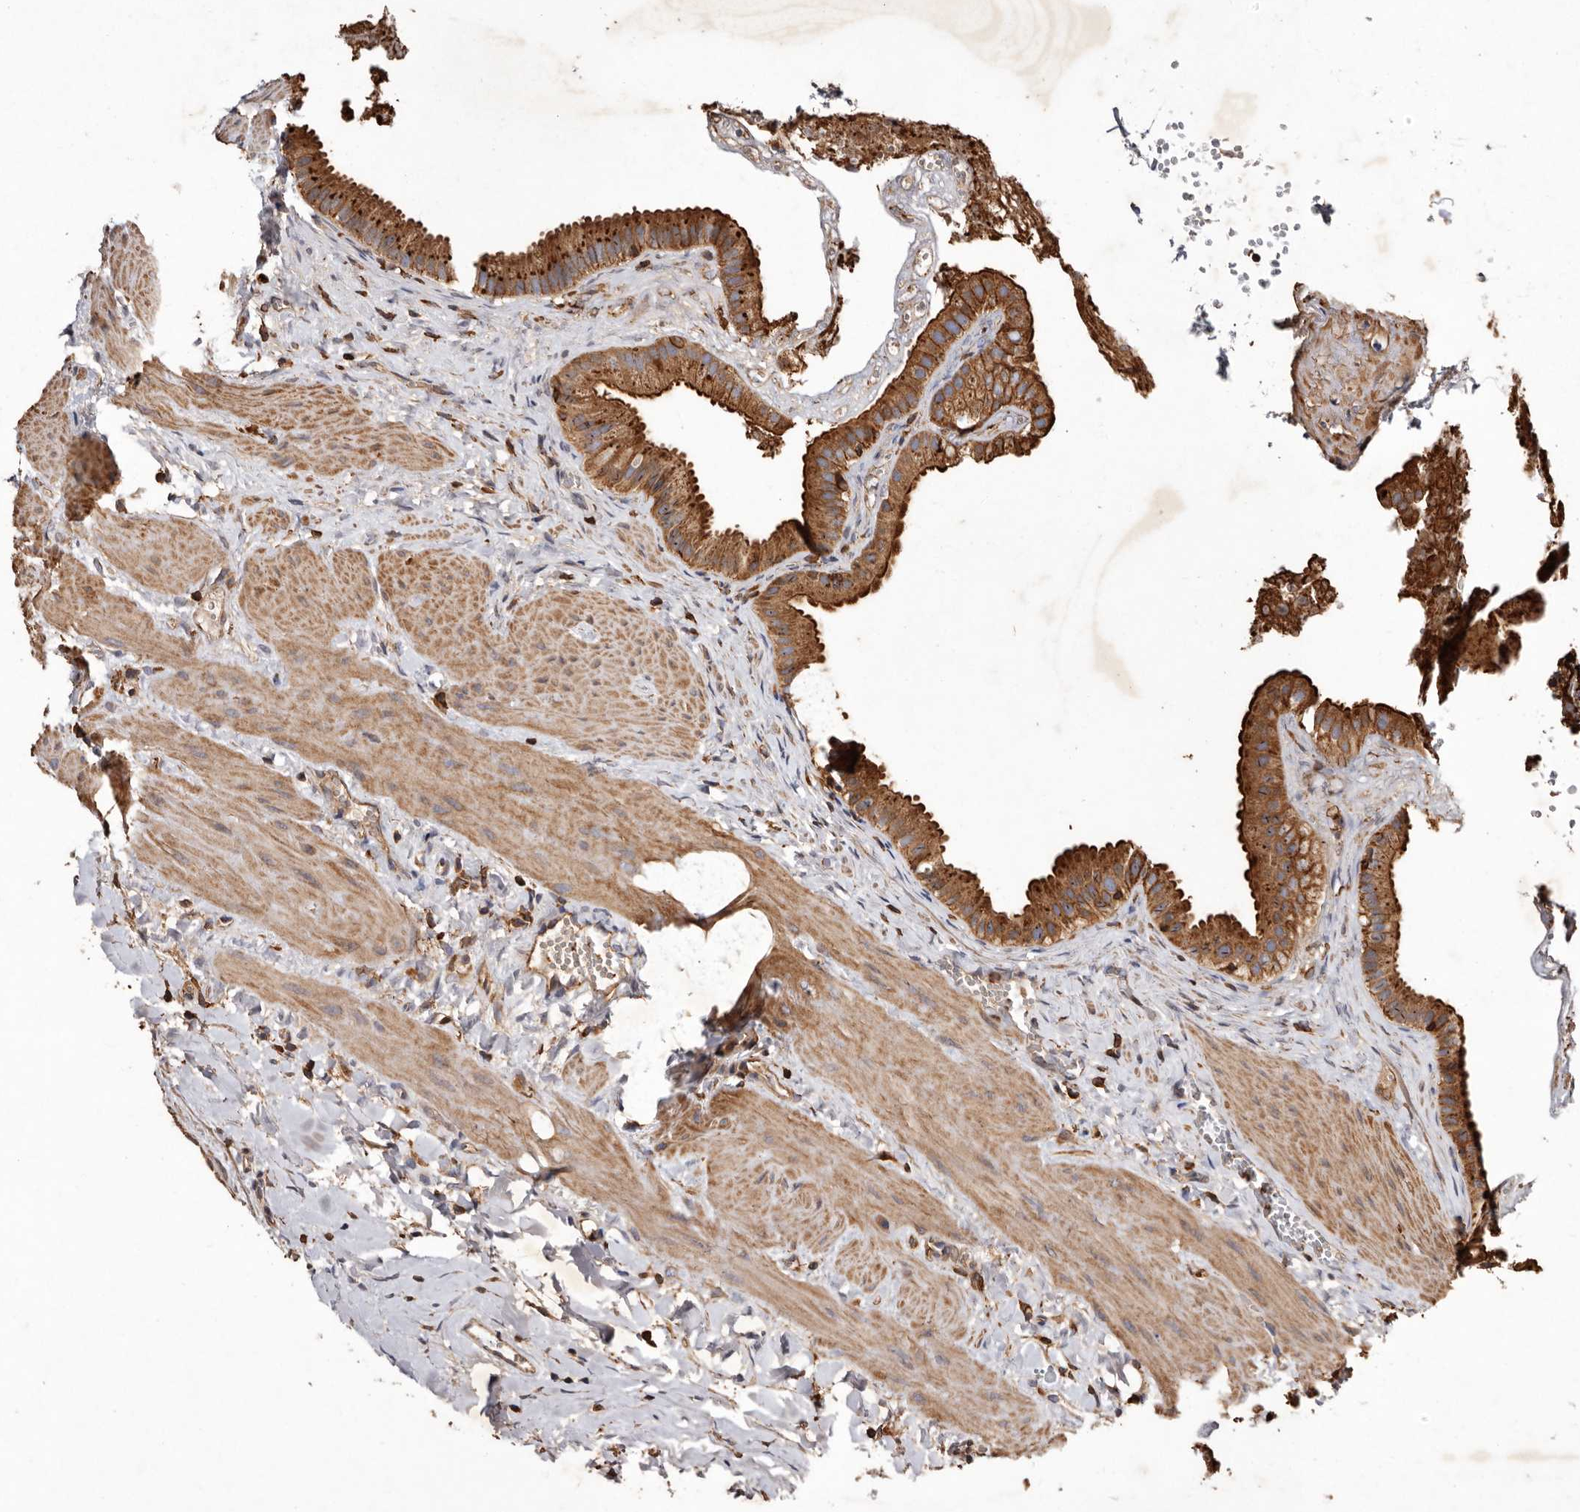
{"staining": {"intensity": "strong", "quantity": ">75%", "location": "cytoplasmic/membranous"}, "tissue": "gallbladder", "cell_type": "Glandular cells", "image_type": "normal", "snomed": [{"axis": "morphology", "description": "Normal tissue, NOS"}, {"axis": "topography", "description": "Gallbladder"}], "caption": "An immunohistochemistry photomicrograph of unremarkable tissue is shown. Protein staining in brown shows strong cytoplasmic/membranous positivity in gallbladder within glandular cells.", "gene": "COQ8B", "patient": {"sex": "male", "age": 55}}